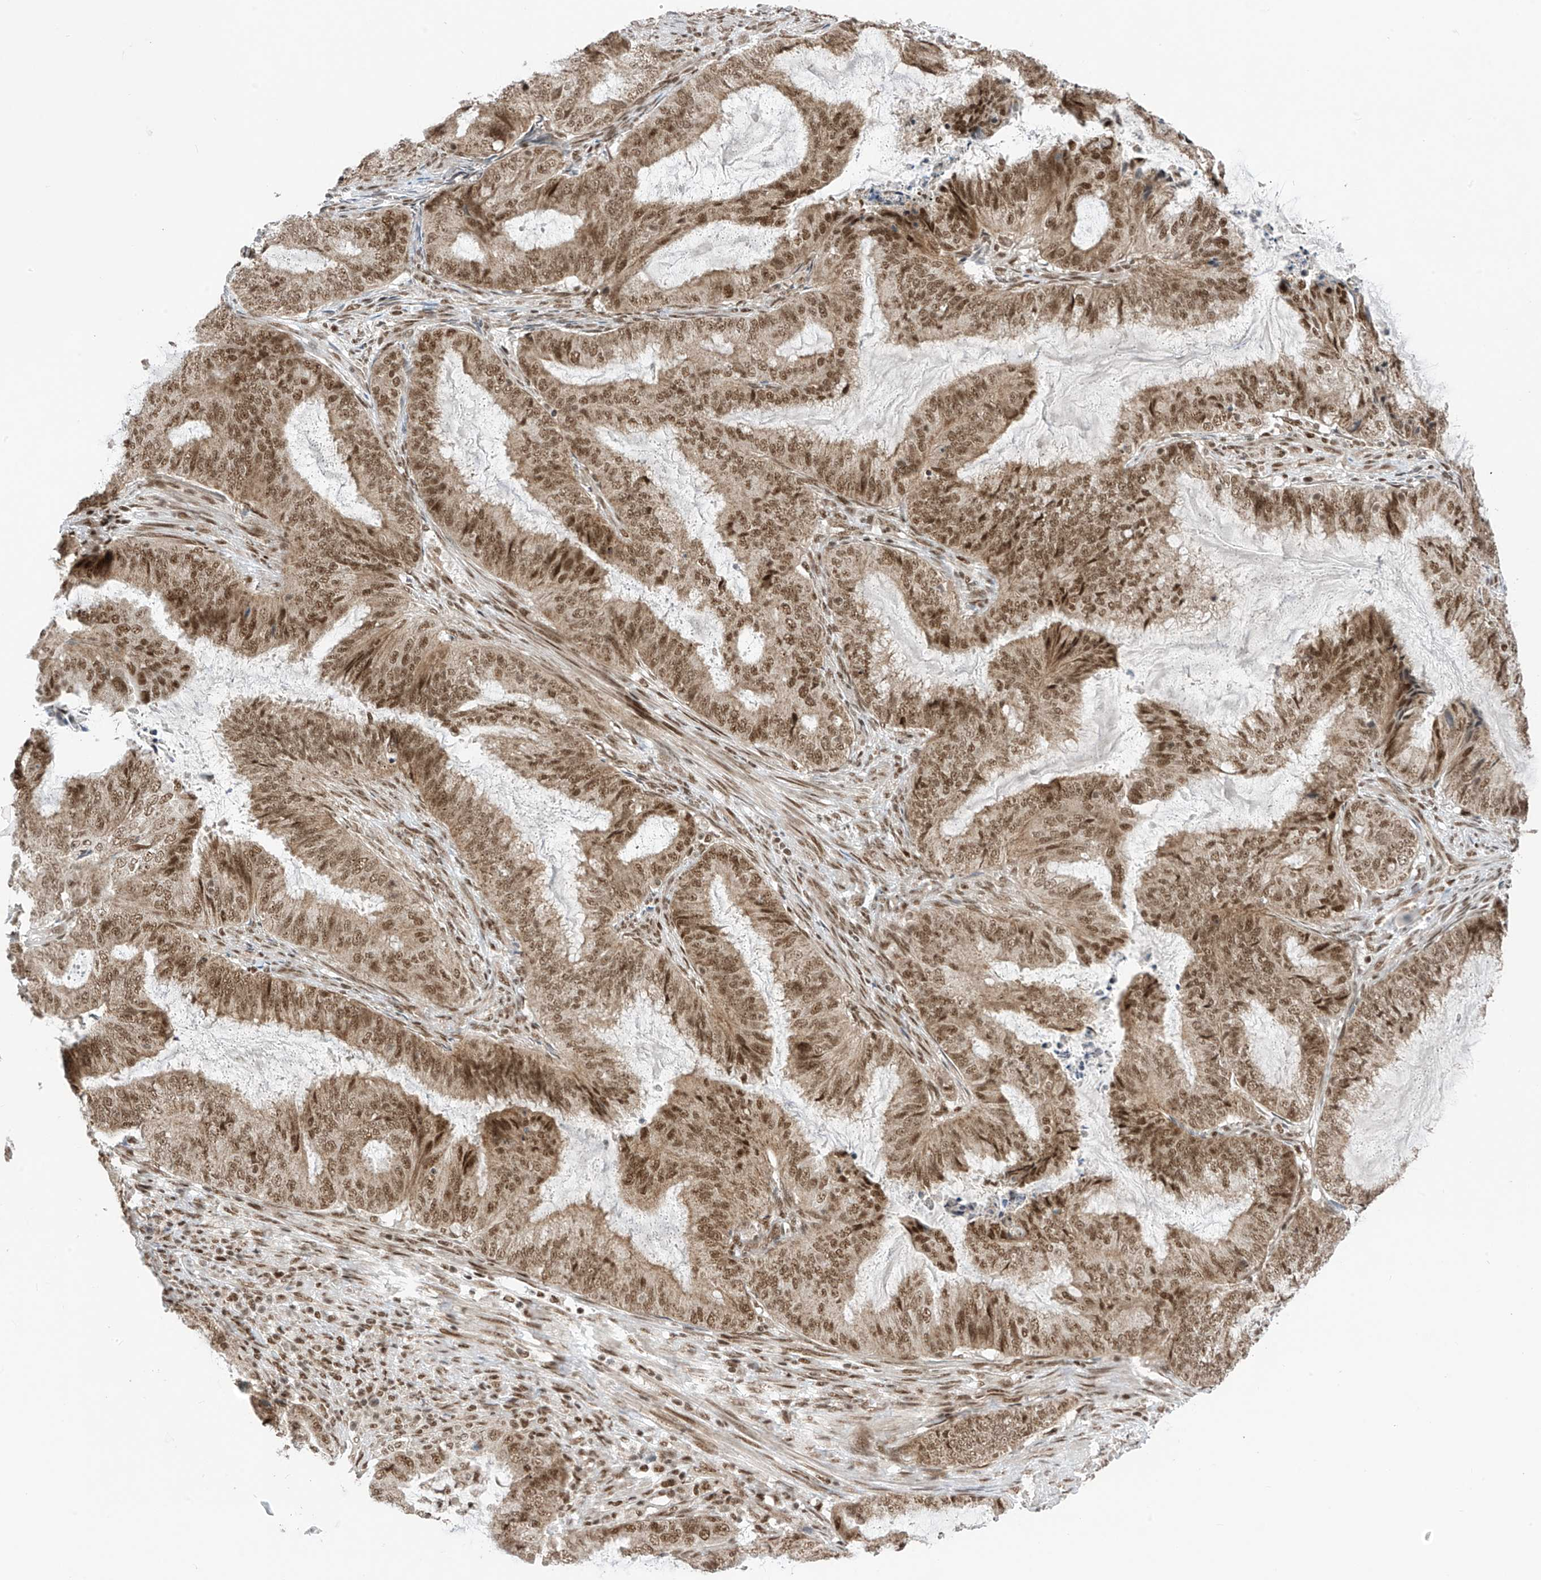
{"staining": {"intensity": "moderate", "quantity": ">75%", "location": "cytoplasmic/membranous,nuclear"}, "tissue": "endometrial cancer", "cell_type": "Tumor cells", "image_type": "cancer", "snomed": [{"axis": "morphology", "description": "Adenocarcinoma, NOS"}, {"axis": "topography", "description": "Endometrium"}], "caption": "This photomicrograph reveals IHC staining of endometrial cancer (adenocarcinoma), with medium moderate cytoplasmic/membranous and nuclear expression in approximately >75% of tumor cells.", "gene": "AURKAIP1", "patient": {"sex": "female", "age": 51}}